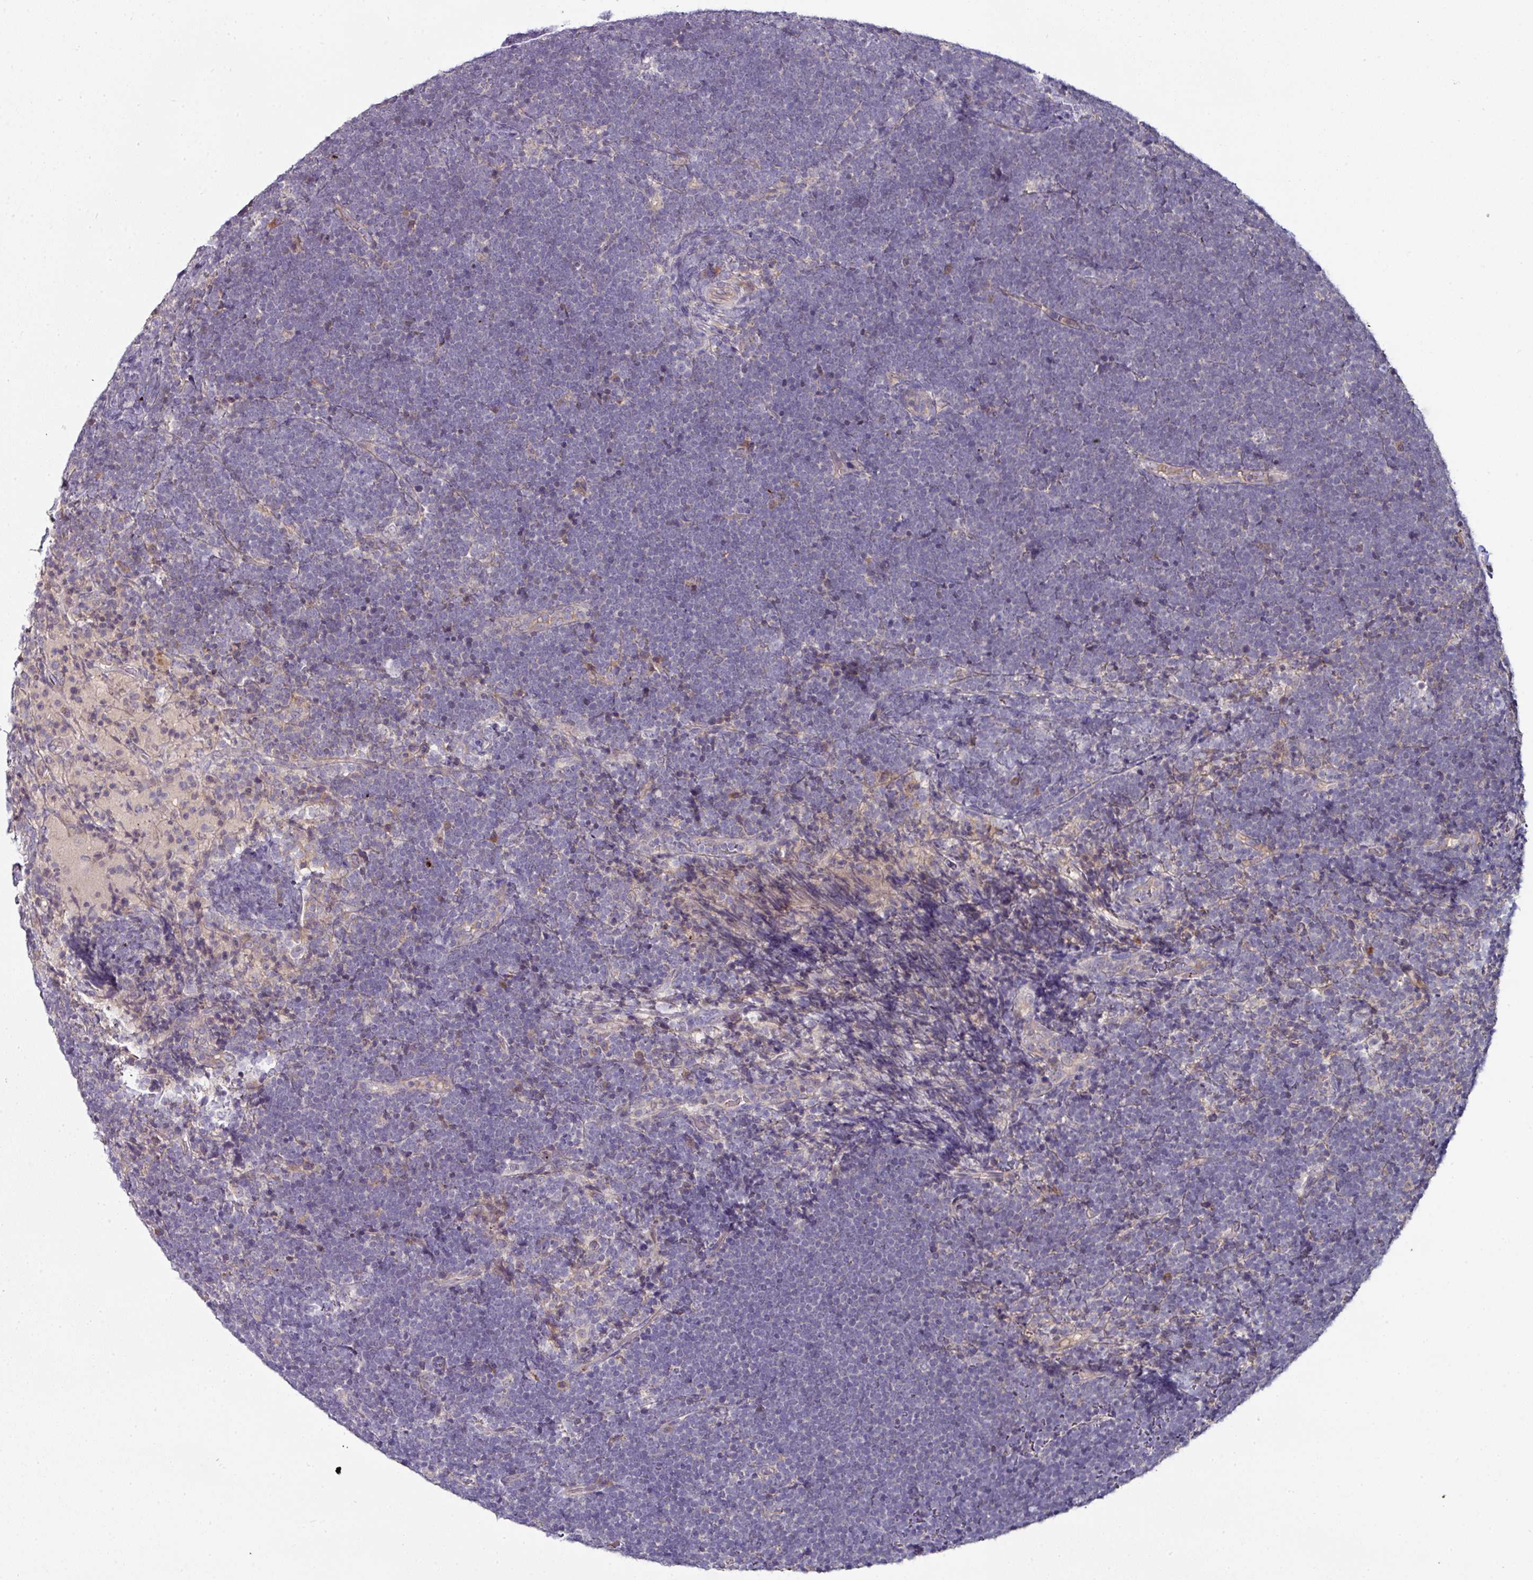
{"staining": {"intensity": "negative", "quantity": "none", "location": "none"}, "tissue": "lymphoma", "cell_type": "Tumor cells", "image_type": "cancer", "snomed": [{"axis": "morphology", "description": "Malignant lymphoma, non-Hodgkin's type, High grade"}, {"axis": "topography", "description": "Lymph node"}], "caption": "DAB immunohistochemical staining of lymphoma shows no significant expression in tumor cells.", "gene": "CTDSP2", "patient": {"sex": "male", "age": 13}}